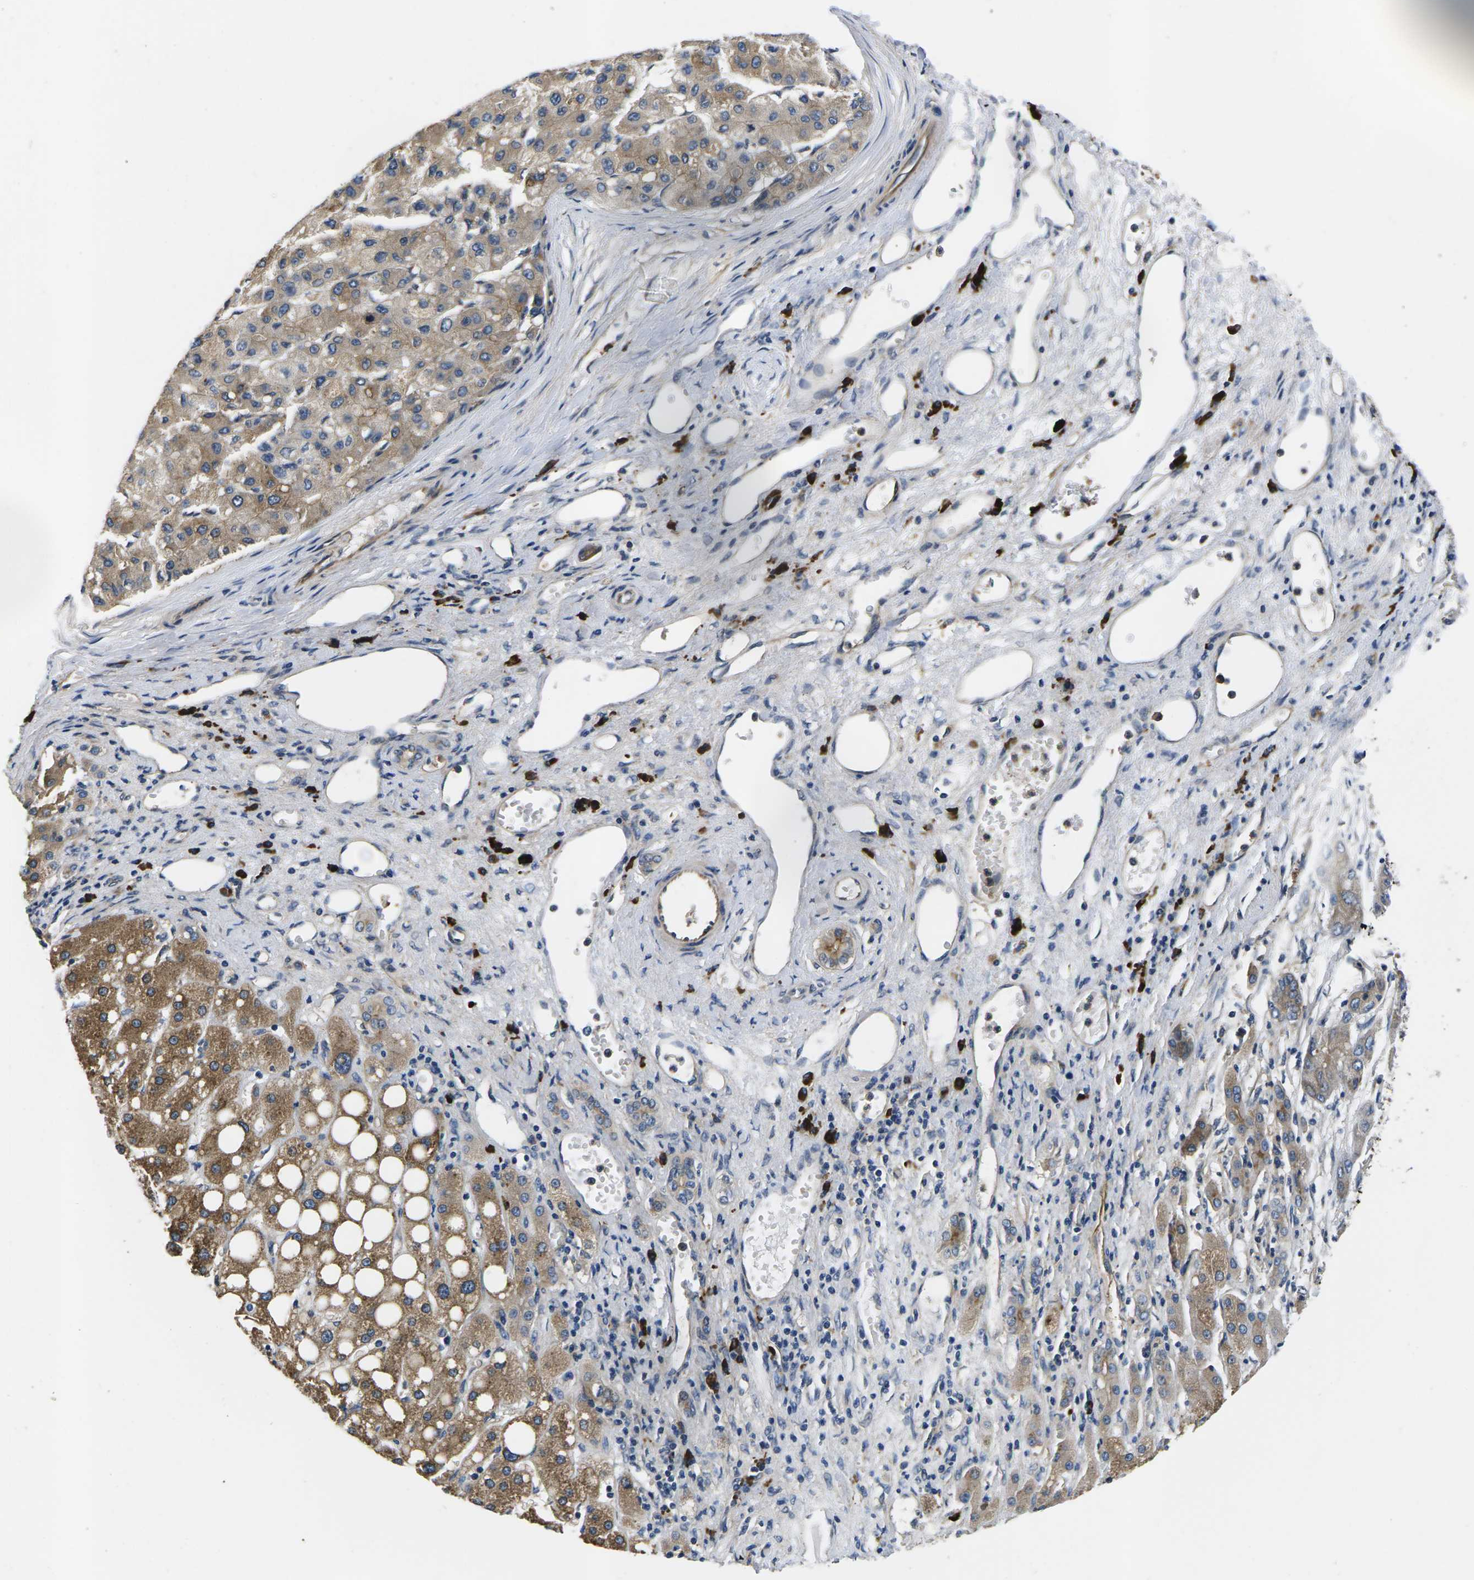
{"staining": {"intensity": "moderate", "quantity": ">75%", "location": "cytoplasmic/membranous"}, "tissue": "liver cancer", "cell_type": "Tumor cells", "image_type": "cancer", "snomed": [{"axis": "morphology", "description": "Carcinoma, Hepatocellular, NOS"}, {"axis": "topography", "description": "Liver"}], "caption": "Immunohistochemical staining of human liver cancer (hepatocellular carcinoma) demonstrates moderate cytoplasmic/membranous protein staining in approximately >75% of tumor cells.", "gene": "PLCE1", "patient": {"sex": "male", "age": 80}}